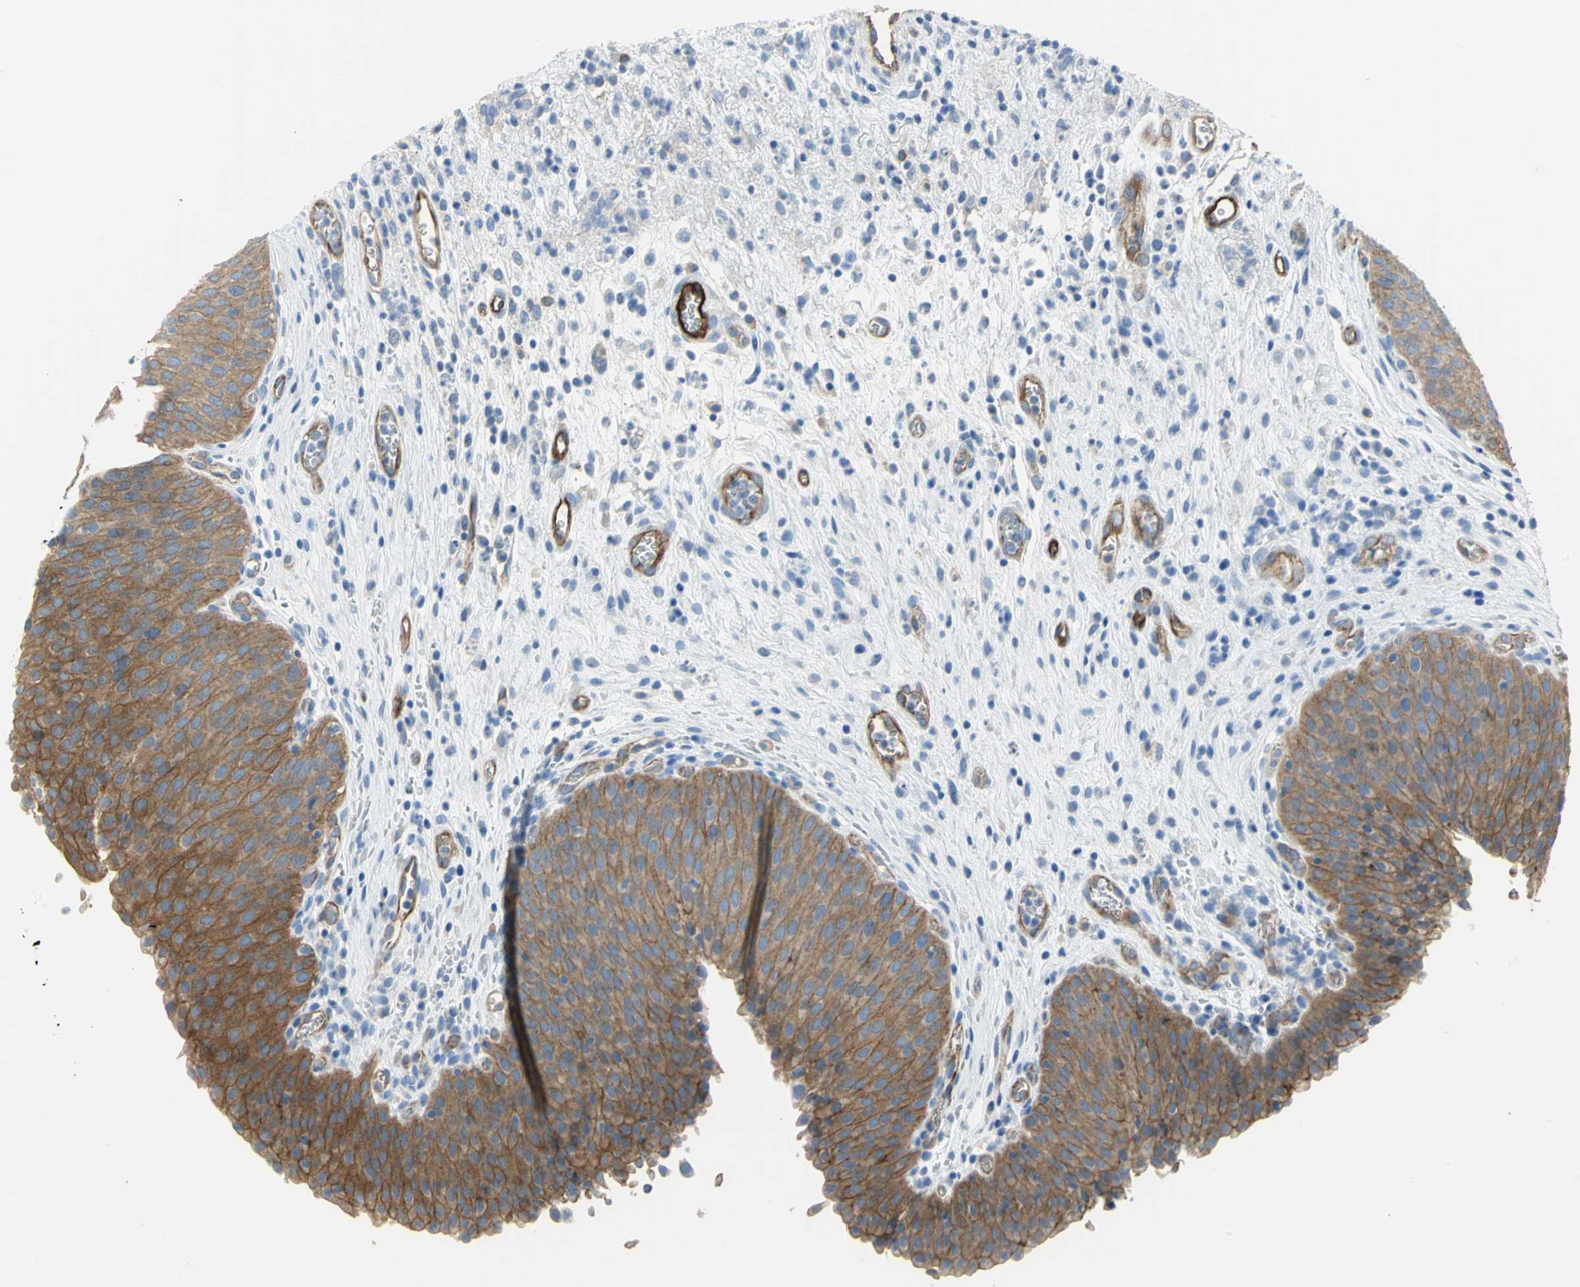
{"staining": {"intensity": "strong", "quantity": ">75%", "location": "cytoplasmic/membranous"}, "tissue": "urinary bladder", "cell_type": "Urothelial cells", "image_type": "normal", "snomed": [{"axis": "morphology", "description": "Normal tissue, NOS"}, {"axis": "morphology", "description": "Dysplasia, NOS"}, {"axis": "topography", "description": "Urinary bladder"}], "caption": "A brown stain shows strong cytoplasmic/membranous positivity of a protein in urothelial cells of normal urinary bladder. Ihc stains the protein of interest in brown and the nuclei are stained blue.", "gene": "FLNB", "patient": {"sex": "male", "age": 35}}